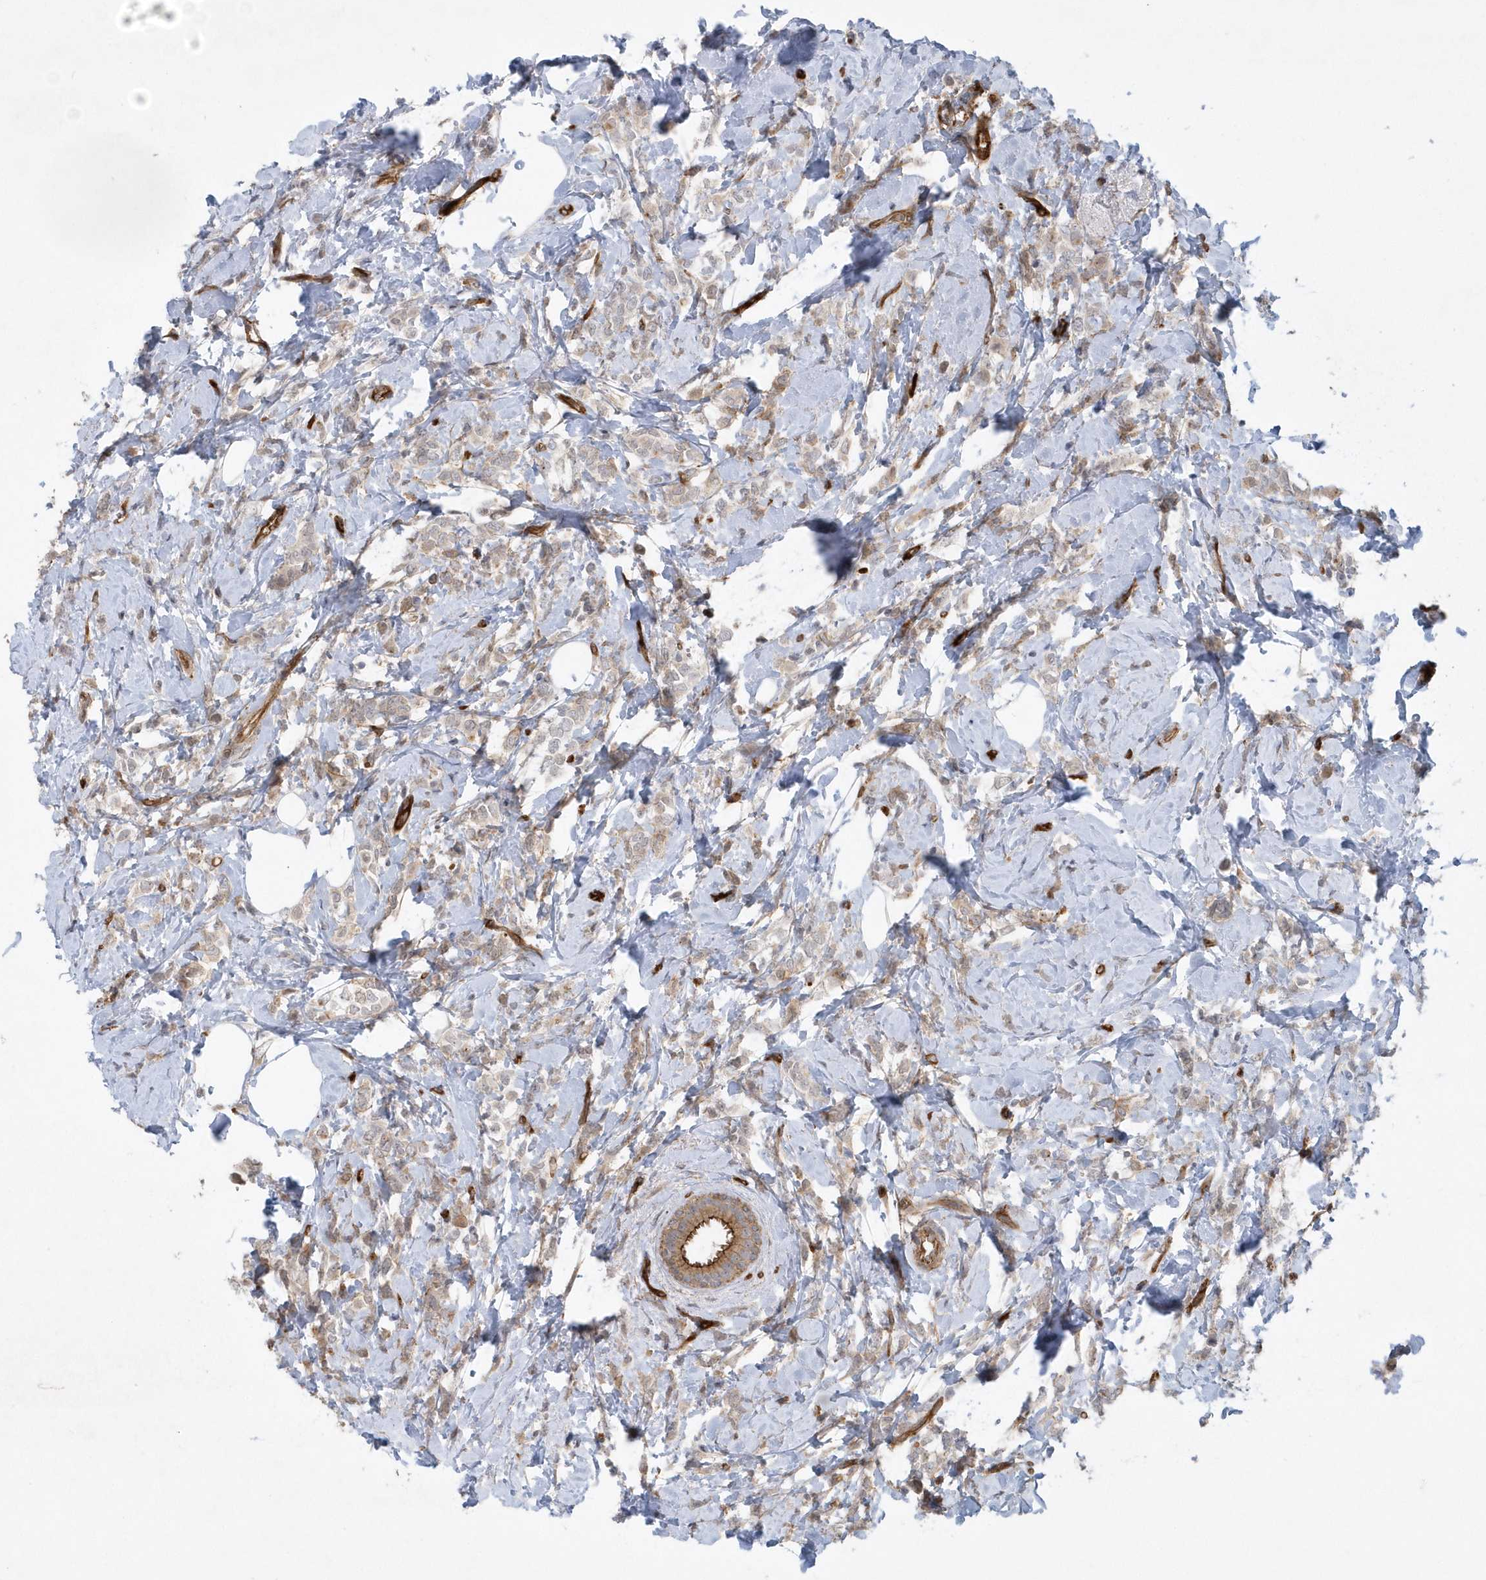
{"staining": {"intensity": "weak", "quantity": "<25%", "location": "cytoplasmic/membranous"}, "tissue": "breast cancer", "cell_type": "Tumor cells", "image_type": "cancer", "snomed": [{"axis": "morphology", "description": "Lobular carcinoma"}, {"axis": "topography", "description": "Breast"}], "caption": "DAB immunohistochemical staining of lobular carcinoma (breast) shows no significant staining in tumor cells.", "gene": "RAI14", "patient": {"sex": "female", "age": 47}}